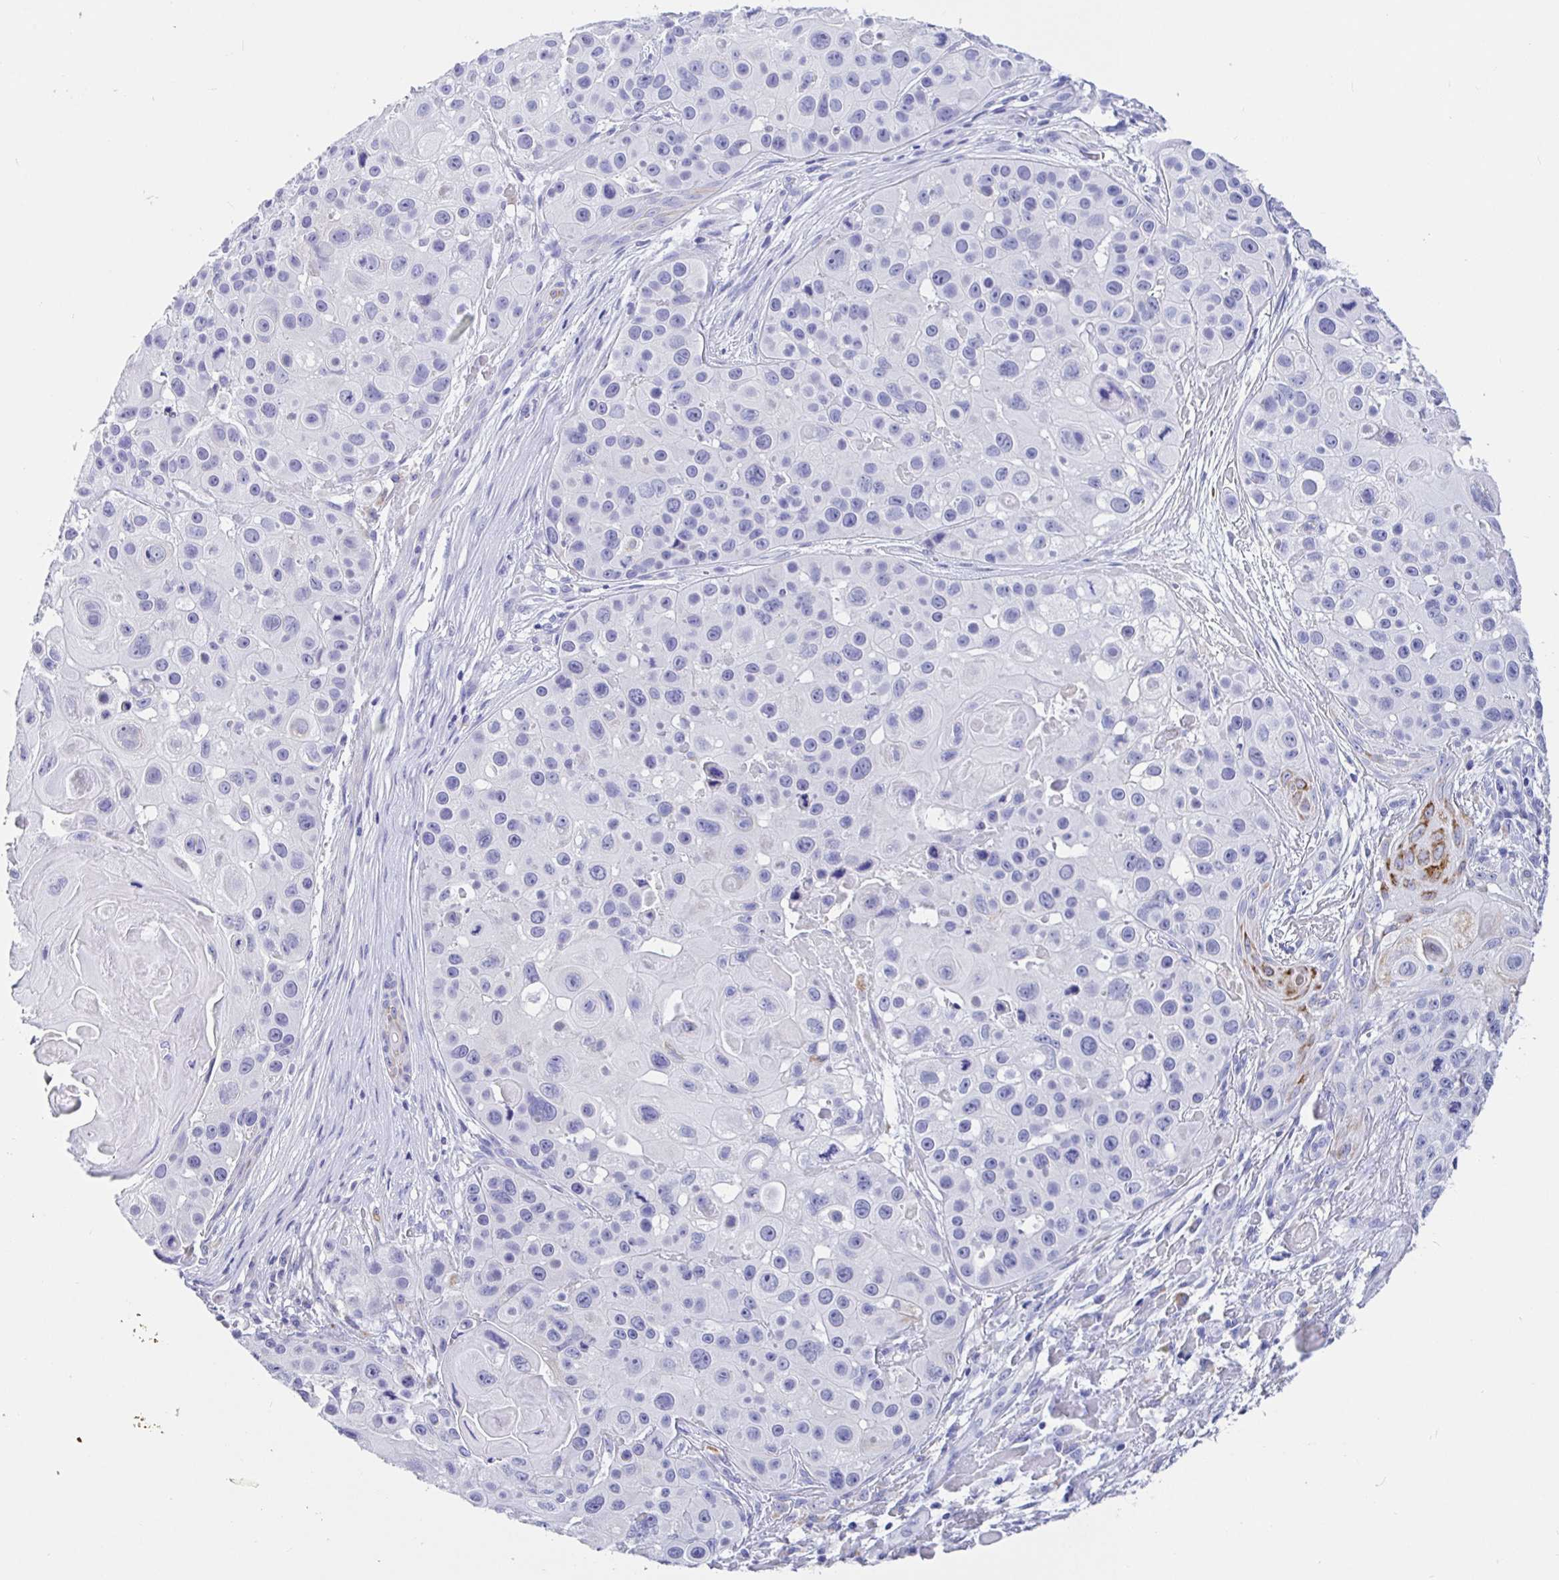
{"staining": {"intensity": "moderate", "quantity": "<25%", "location": "cytoplasmic/membranous"}, "tissue": "skin cancer", "cell_type": "Tumor cells", "image_type": "cancer", "snomed": [{"axis": "morphology", "description": "Squamous cell carcinoma, NOS"}, {"axis": "topography", "description": "Skin"}], "caption": "Tumor cells show low levels of moderate cytoplasmic/membranous positivity in approximately <25% of cells in human skin cancer. The staining was performed using DAB, with brown indicating positive protein expression. Nuclei are stained blue with hematoxylin.", "gene": "MAOA", "patient": {"sex": "male", "age": 92}}